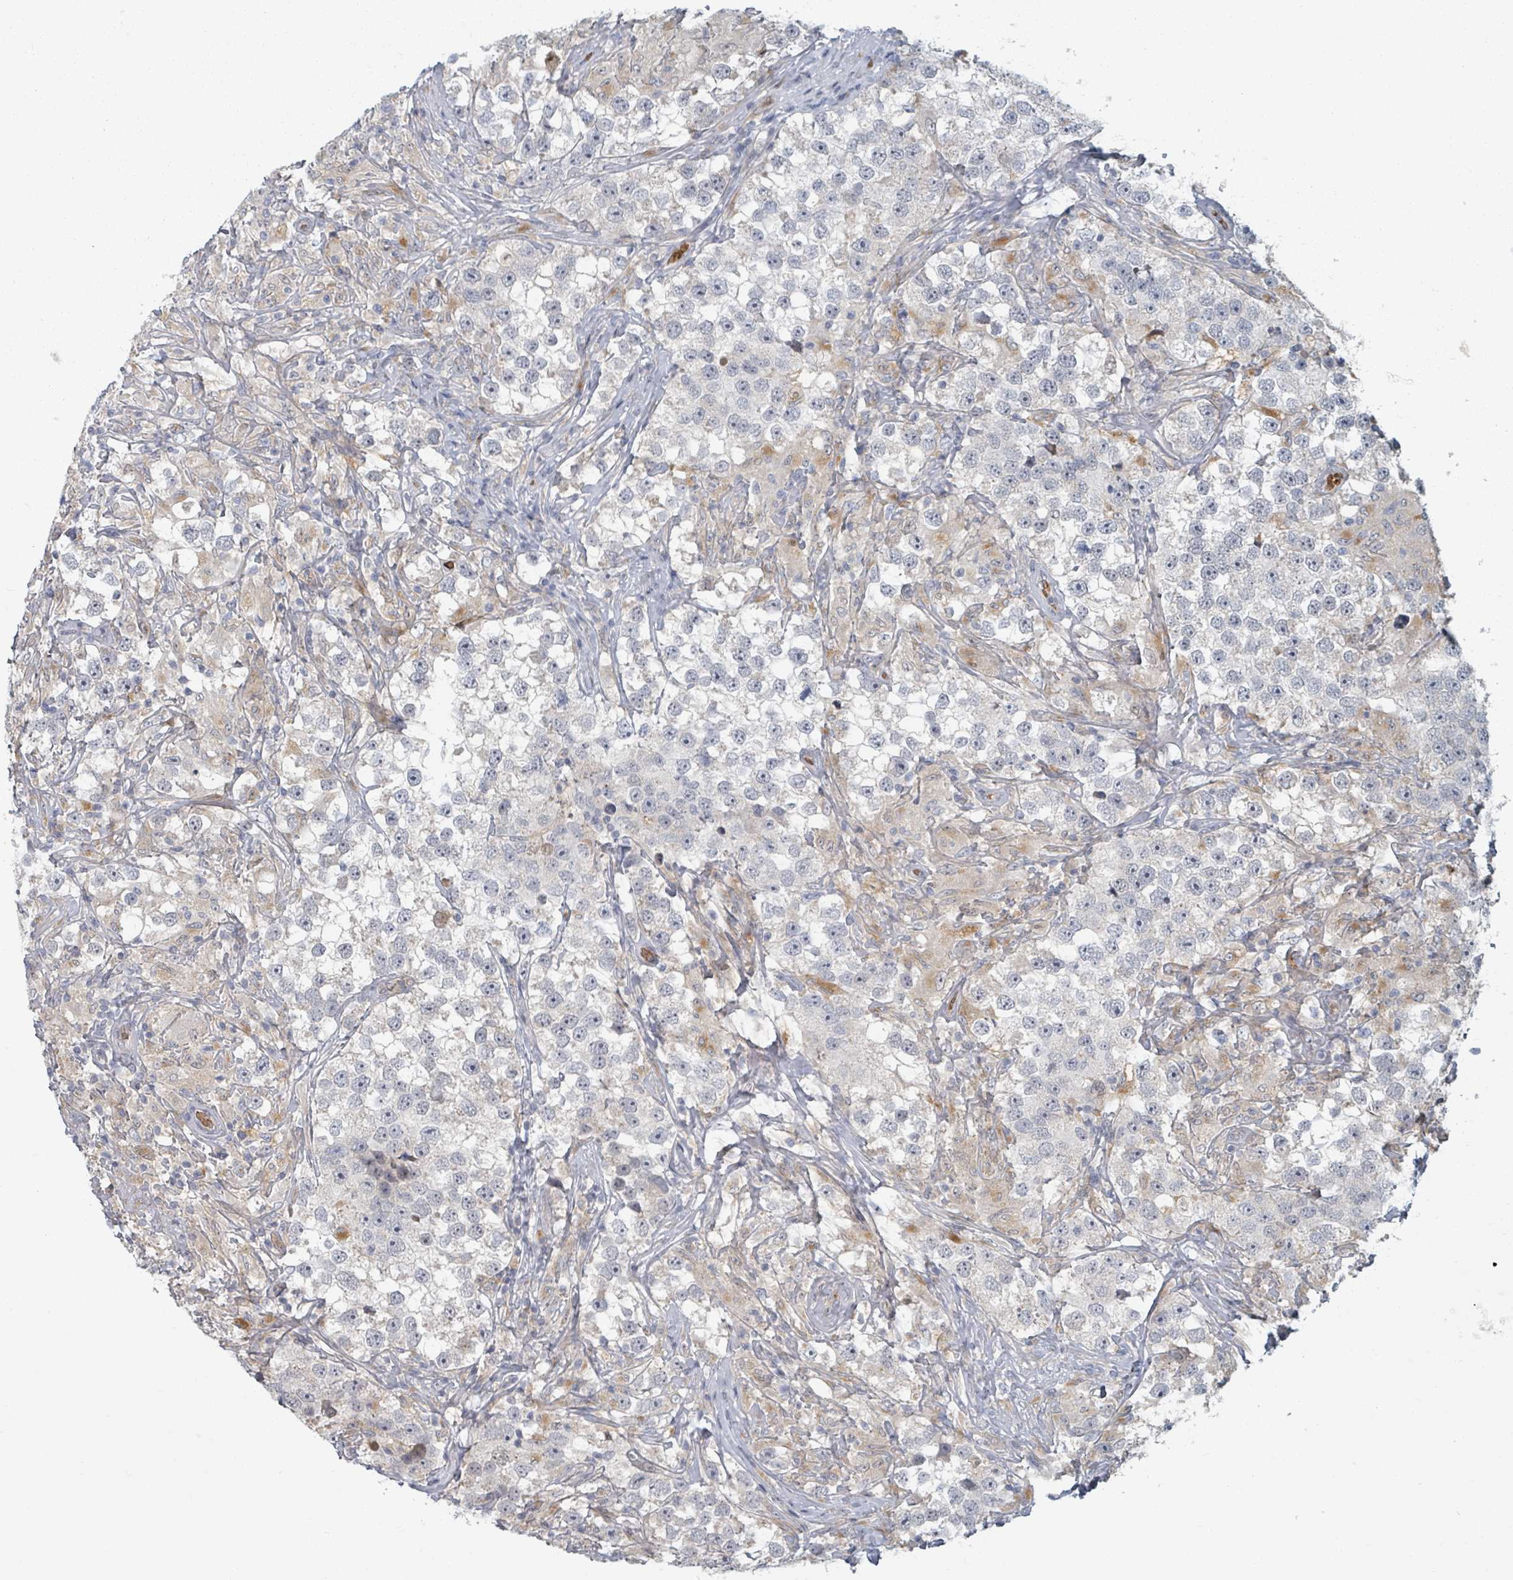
{"staining": {"intensity": "negative", "quantity": "none", "location": "none"}, "tissue": "testis cancer", "cell_type": "Tumor cells", "image_type": "cancer", "snomed": [{"axis": "morphology", "description": "Seminoma, NOS"}, {"axis": "topography", "description": "Testis"}], "caption": "A micrograph of human testis seminoma is negative for staining in tumor cells. (DAB immunohistochemistry (IHC), high magnification).", "gene": "TRPC4AP", "patient": {"sex": "male", "age": 46}}